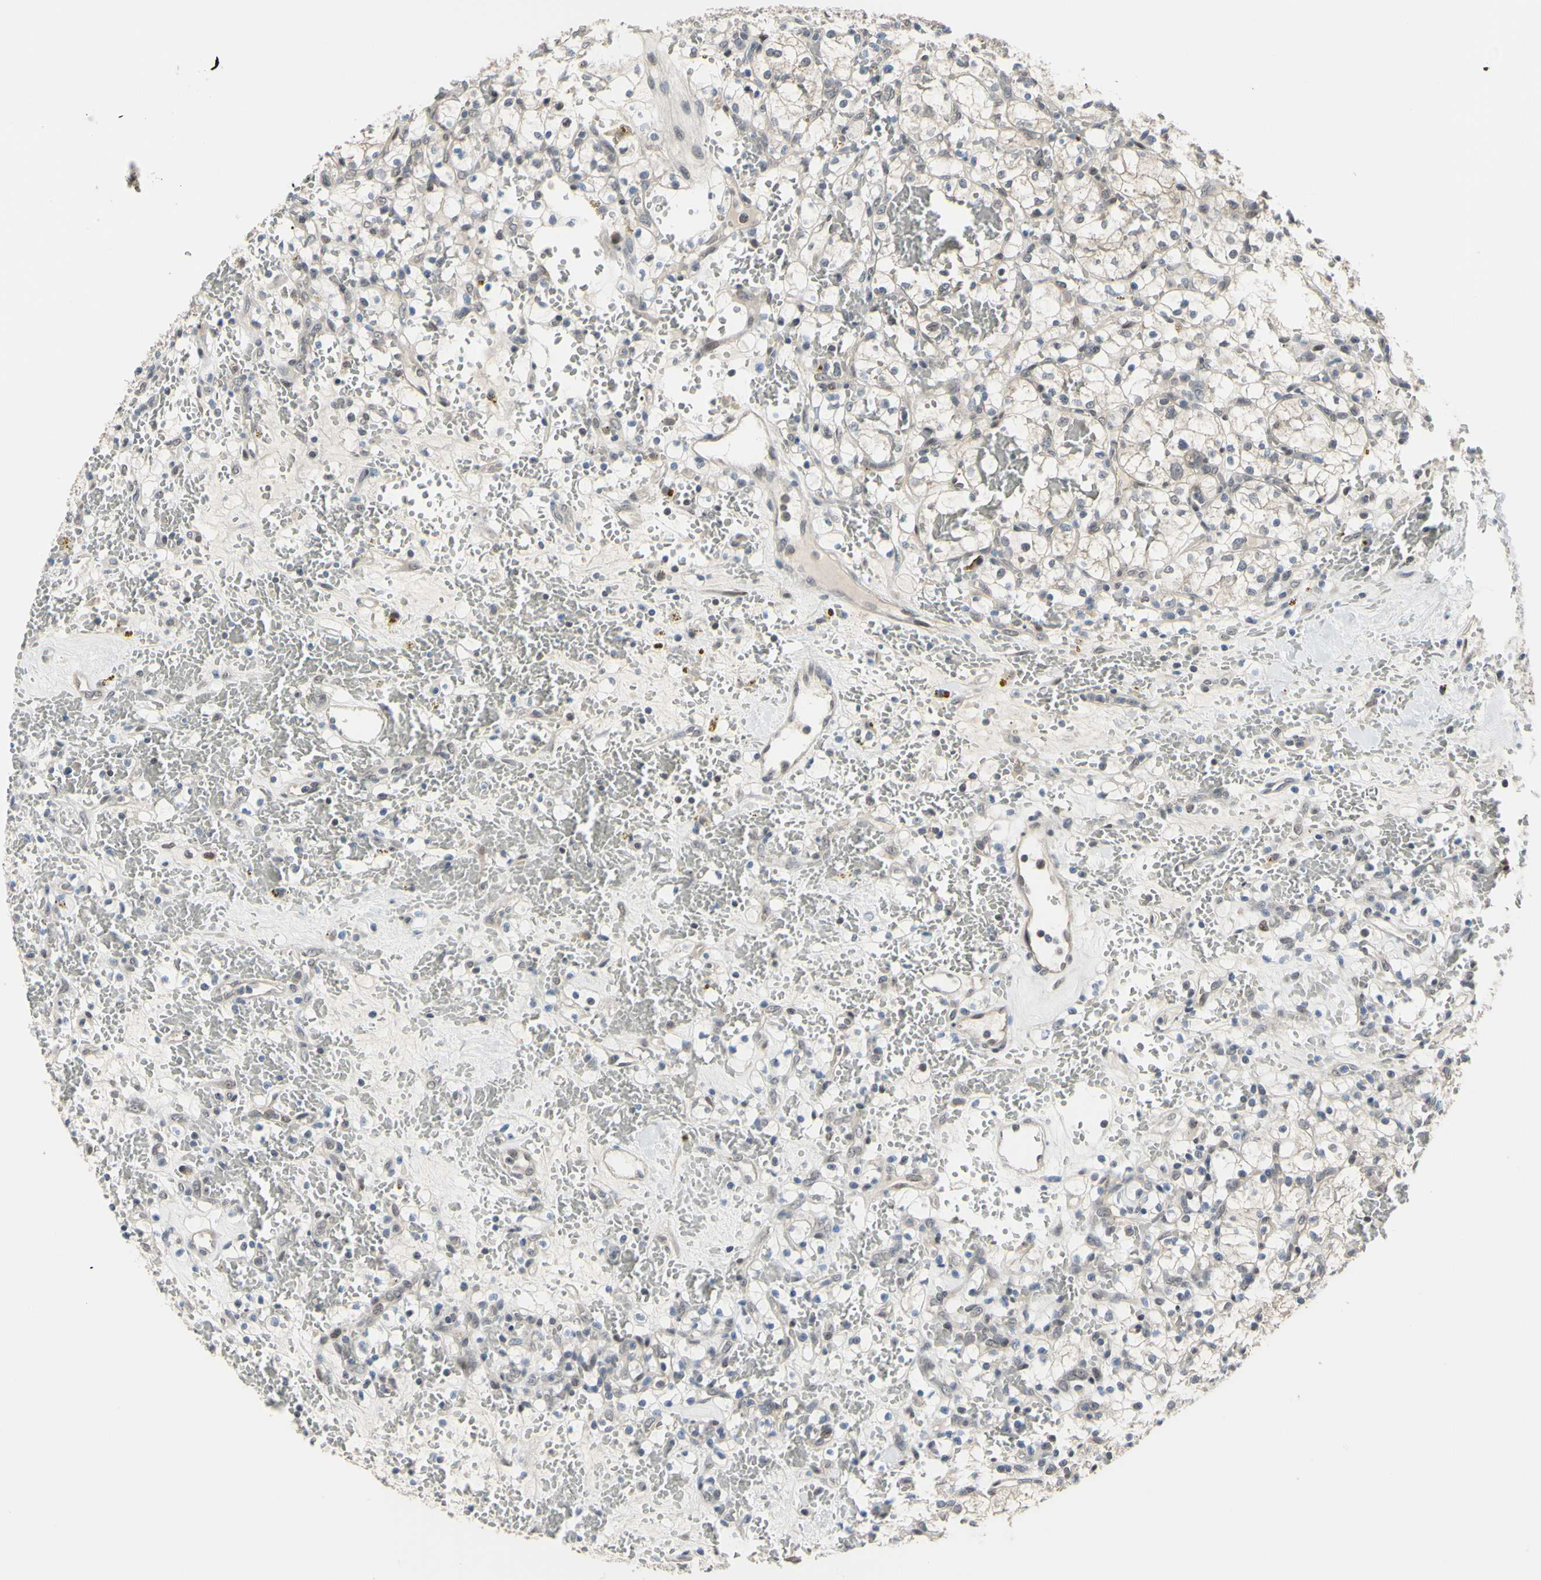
{"staining": {"intensity": "negative", "quantity": "none", "location": "none"}, "tissue": "renal cancer", "cell_type": "Tumor cells", "image_type": "cancer", "snomed": [{"axis": "morphology", "description": "Adenocarcinoma, NOS"}, {"axis": "topography", "description": "Kidney"}], "caption": "Tumor cells show no significant staining in adenocarcinoma (renal).", "gene": "HSPA4", "patient": {"sex": "female", "age": 60}}